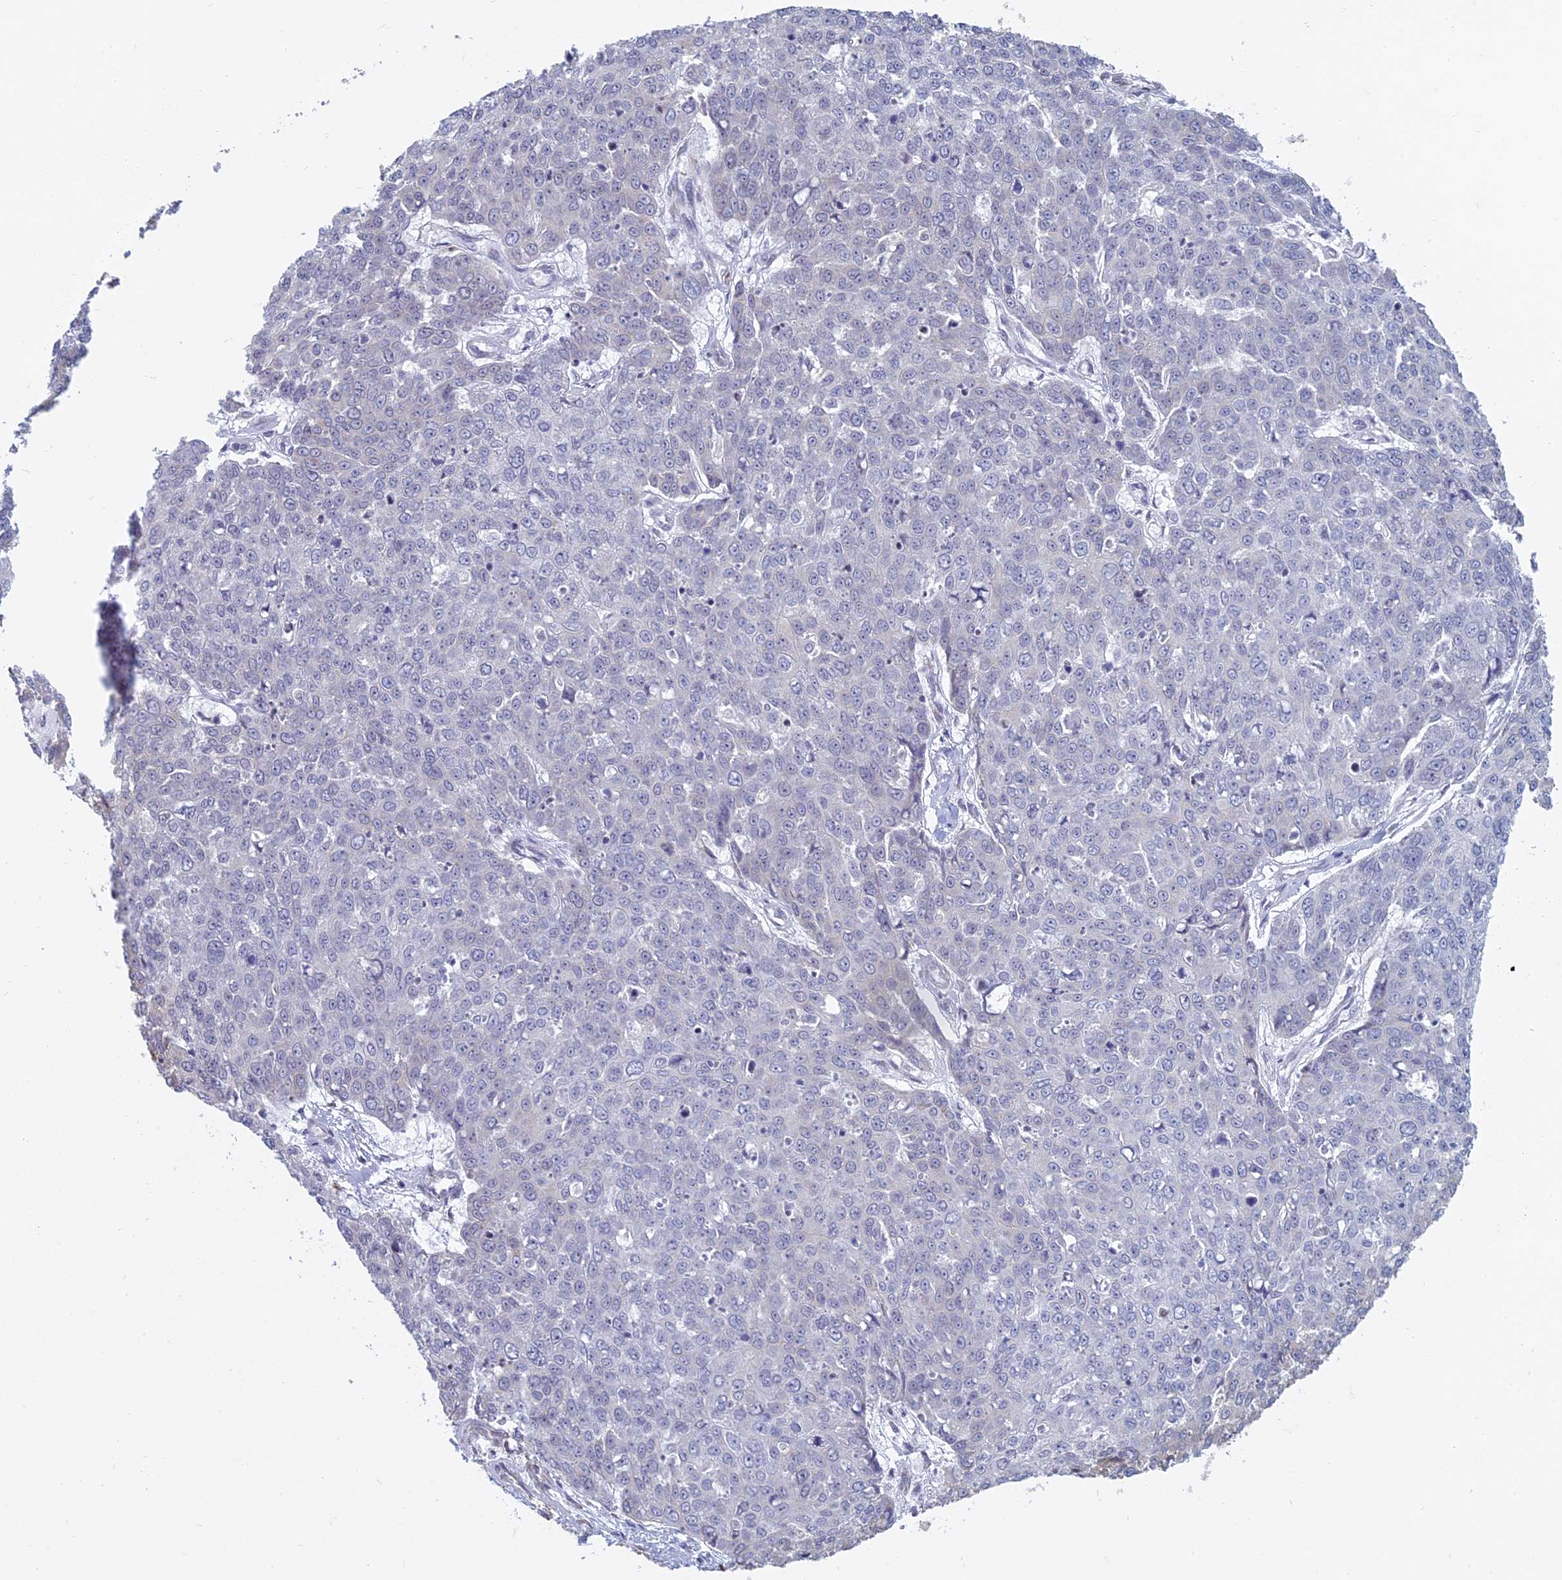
{"staining": {"intensity": "negative", "quantity": "none", "location": "none"}, "tissue": "skin cancer", "cell_type": "Tumor cells", "image_type": "cancer", "snomed": [{"axis": "morphology", "description": "Squamous cell carcinoma, NOS"}, {"axis": "topography", "description": "Skin"}], "caption": "Immunohistochemistry of skin squamous cell carcinoma reveals no staining in tumor cells.", "gene": "RPS19BP1", "patient": {"sex": "male", "age": 71}}